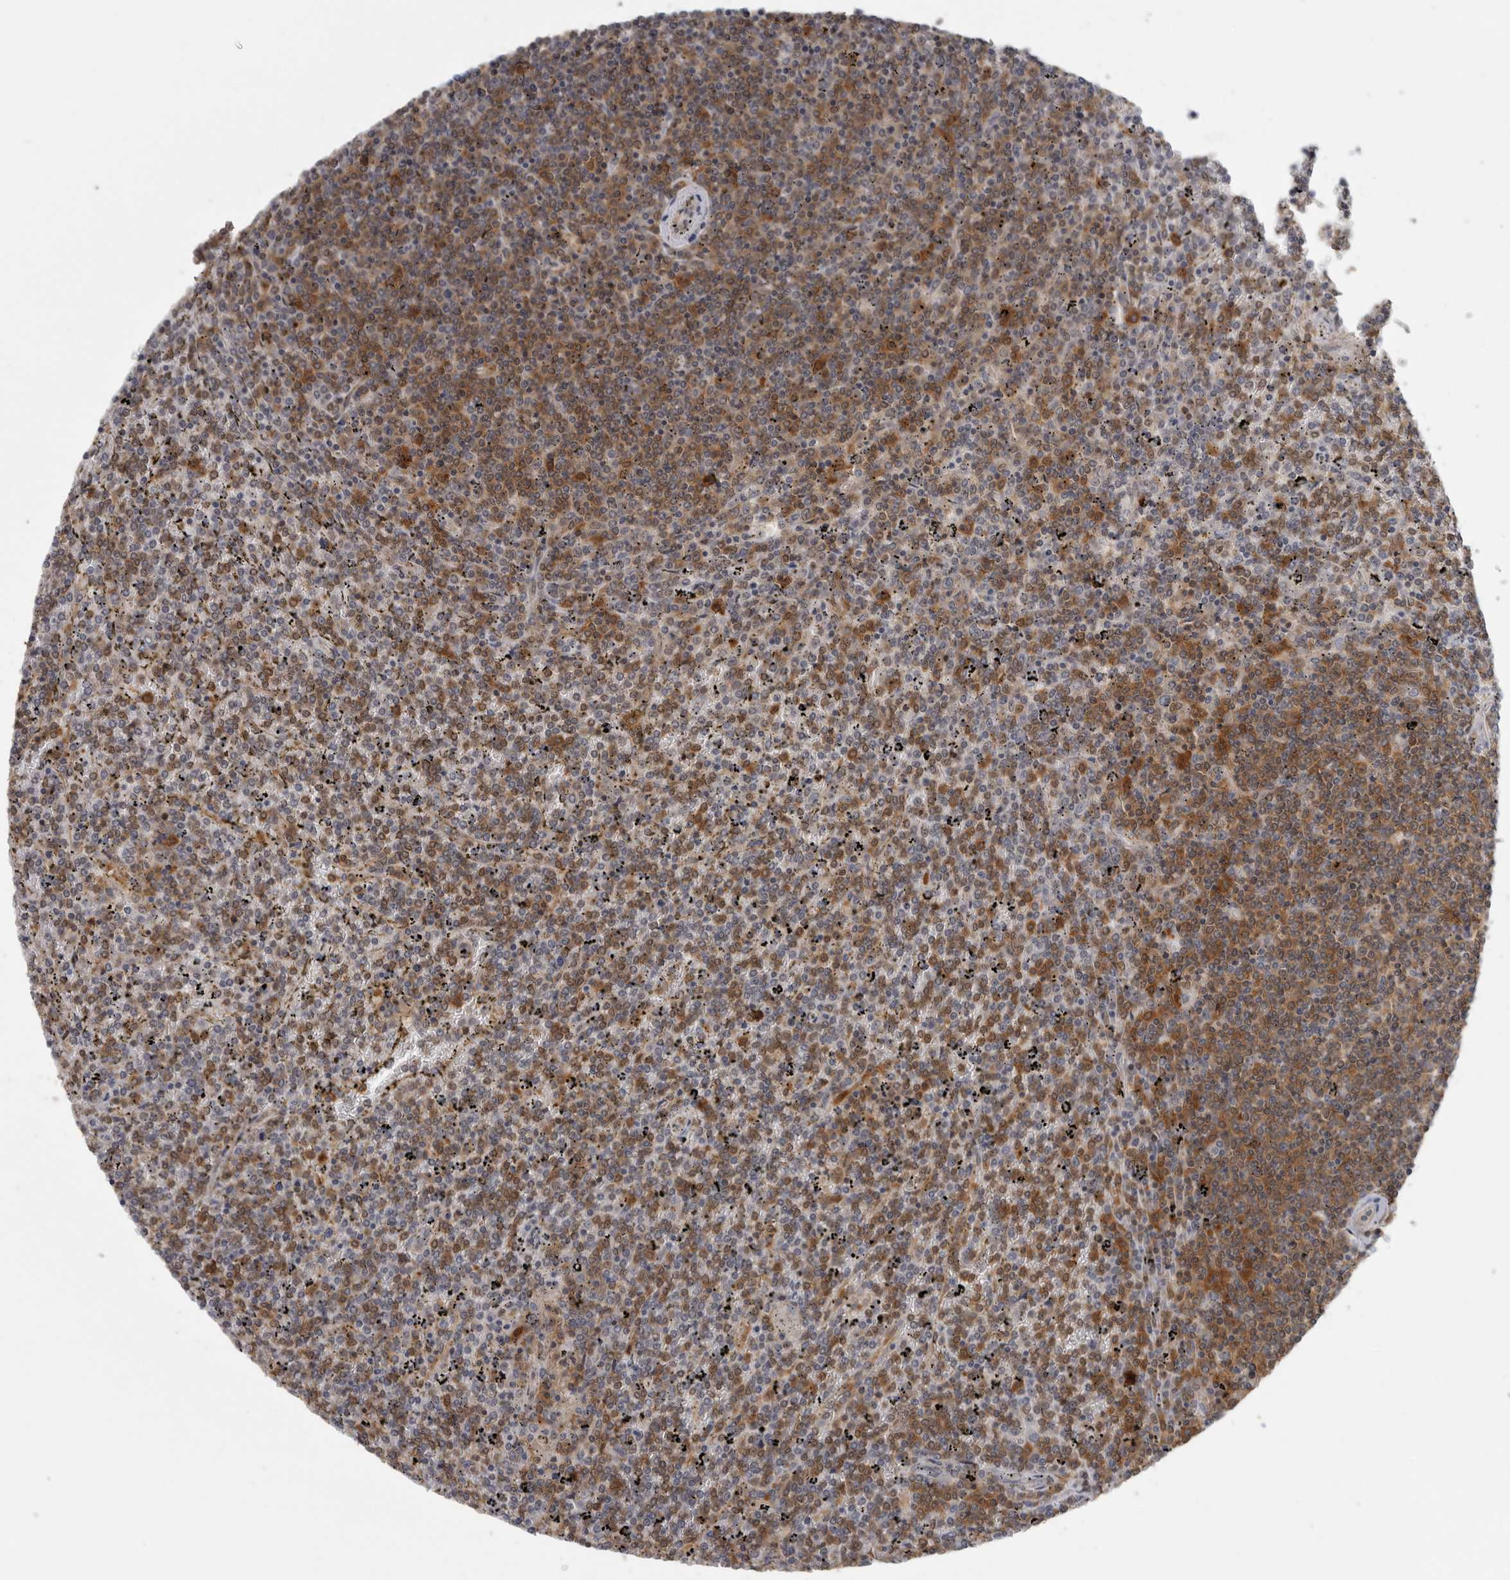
{"staining": {"intensity": "strong", "quantity": "25%-75%", "location": "cytoplasmic/membranous"}, "tissue": "lymphoma", "cell_type": "Tumor cells", "image_type": "cancer", "snomed": [{"axis": "morphology", "description": "Malignant lymphoma, non-Hodgkin's type, Low grade"}, {"axis": "topography", "description": "Spleen"}], "caption": "Immunohistochemistry (IHC) staining of lymphoma, which displays high levels of strong cytoplasmic/membranous expression in about 25%-75% of tumor cells indicating strong cytoplasmic/membranous protein expression. The staining was performed using DAB (brown) for protein detection and nuclei were counterstained in hematoxylin (blue).", "gene": "CCT8", "patient": {"sex": "female", "age": 19}}